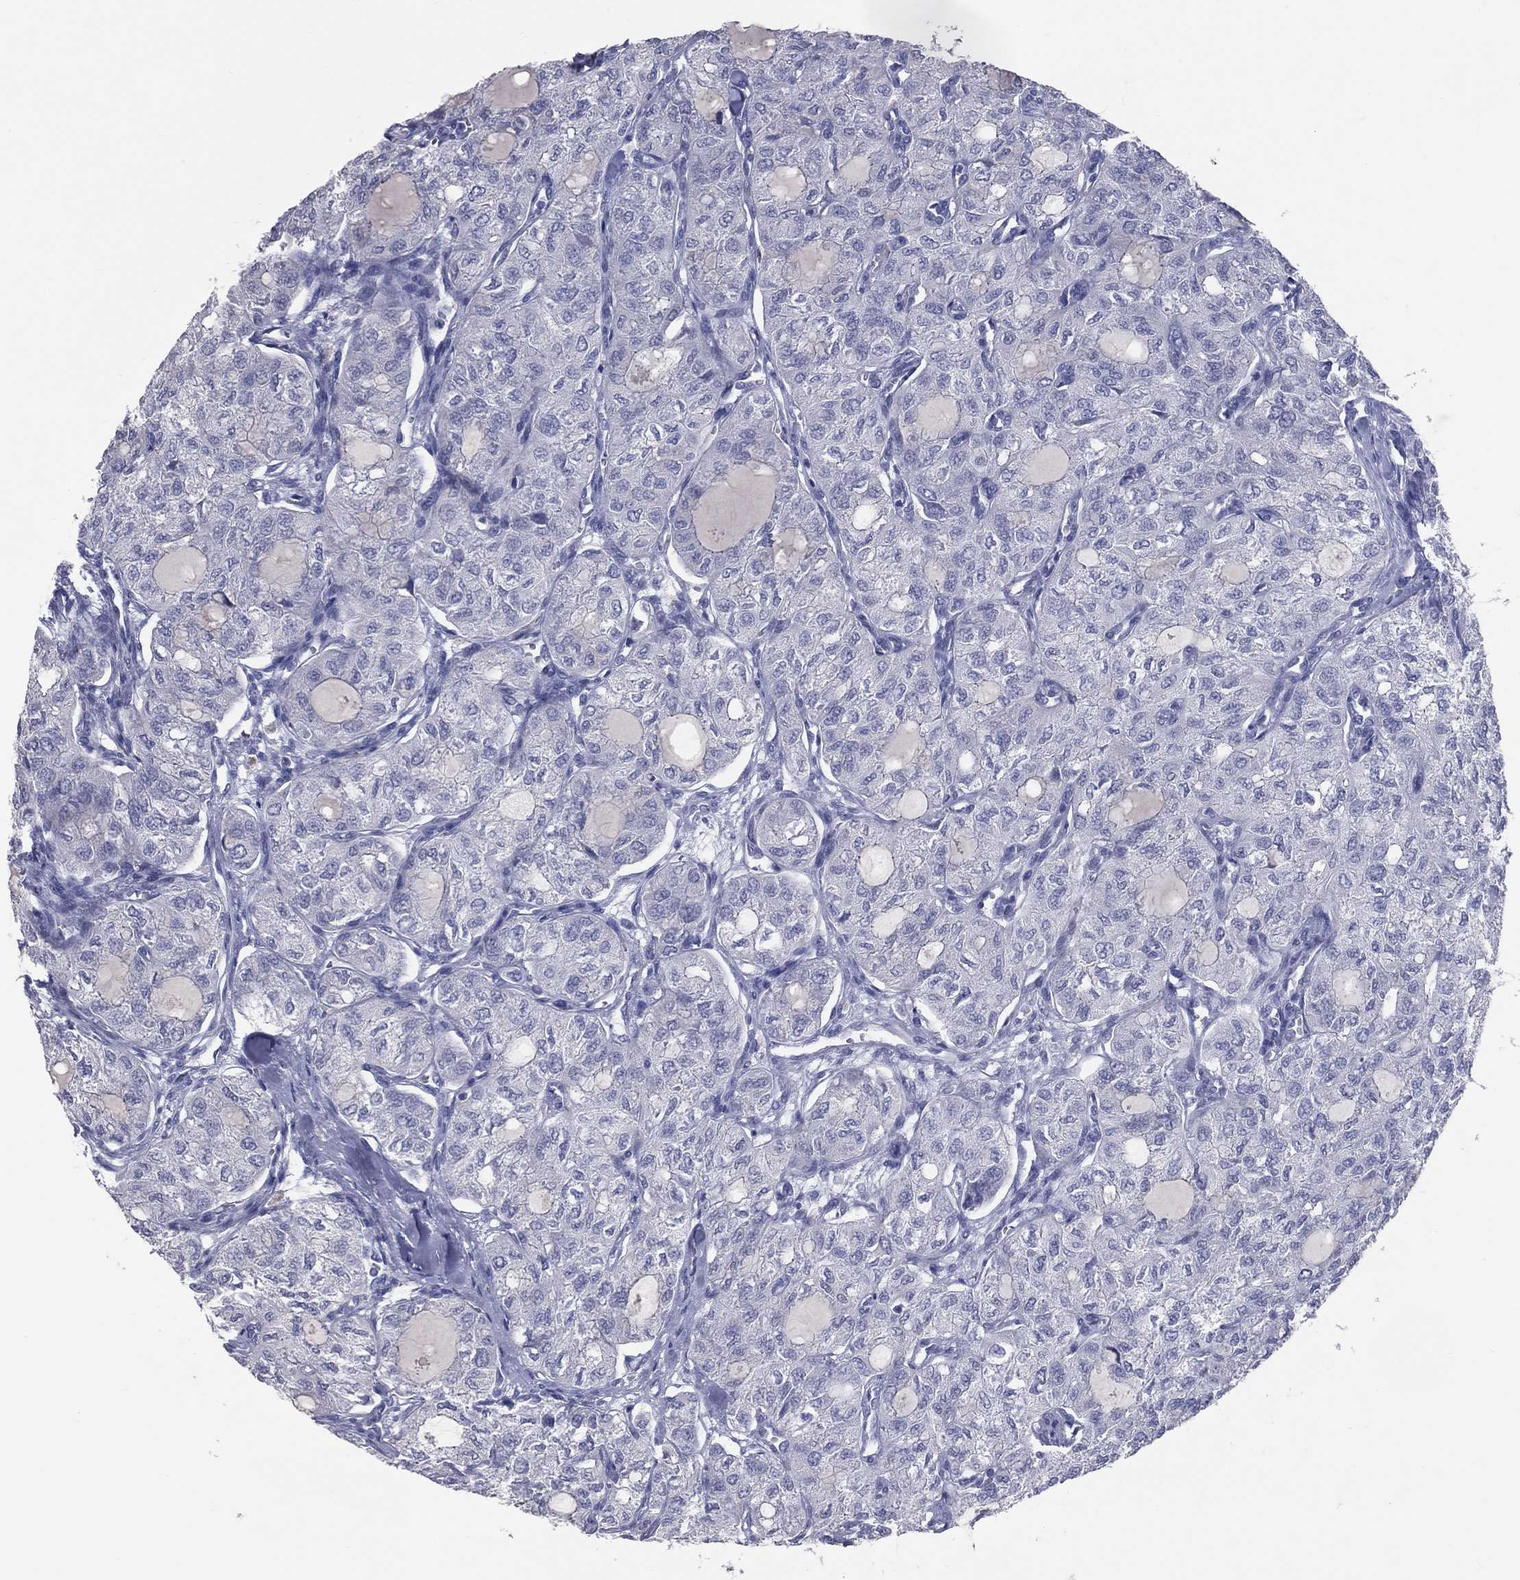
{"staining": {"intensity": "negative", "quantity": "none", "location": "none"}, "tissue": "thyroid cancer", "cell_type": "Tumor cells", "image_type": "cancer", "snomed": [{"axis": "morphology", "description": "Follicular adenoma carcinoma, NOS"}, {"axis": "topography", "description": "Thyroid gland"}], "caption": "A photomicrograph of thyroid cancer stained for a protein displays no brown staining in tumor cells.", "gene": "TFPI2", "patient": {"sex": "male", "age": 75}}